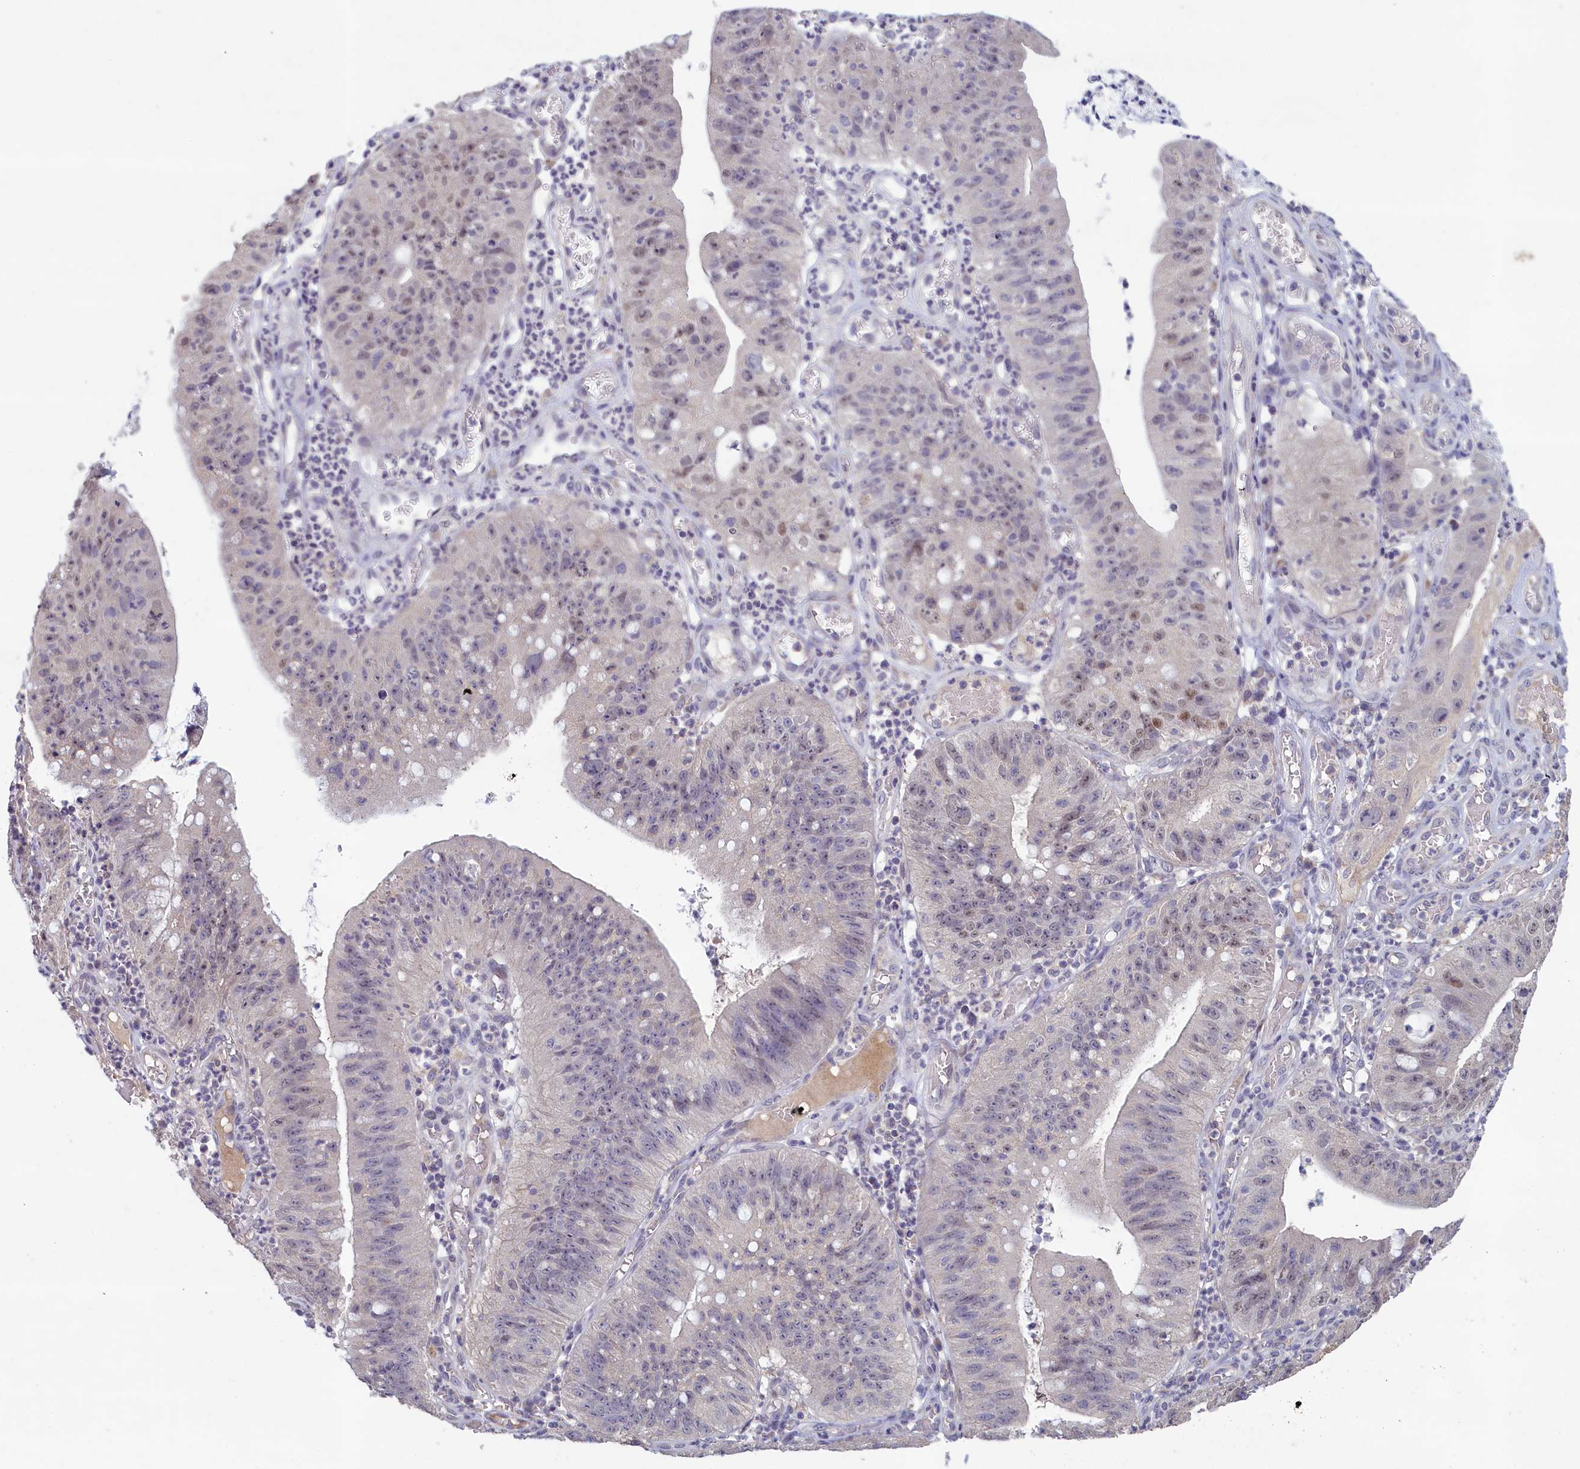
{"staining": {"intensity": "negative", "quantity": "none", "location": "none"}, "tissue": "stomach cancer", "cell_type": "Tumor cells", "image_type": "cancer", "snomed": [{"axis": "morphology", "description": "Adenocarcinoma, NOS"}, {"axis": "topography", "description": "Stomach"}], "caption": "Tumor cells show no significant staining in stomach cancer.", "gene": "ATF7IP2", "patient": {"sex": "male", "age": 59}}